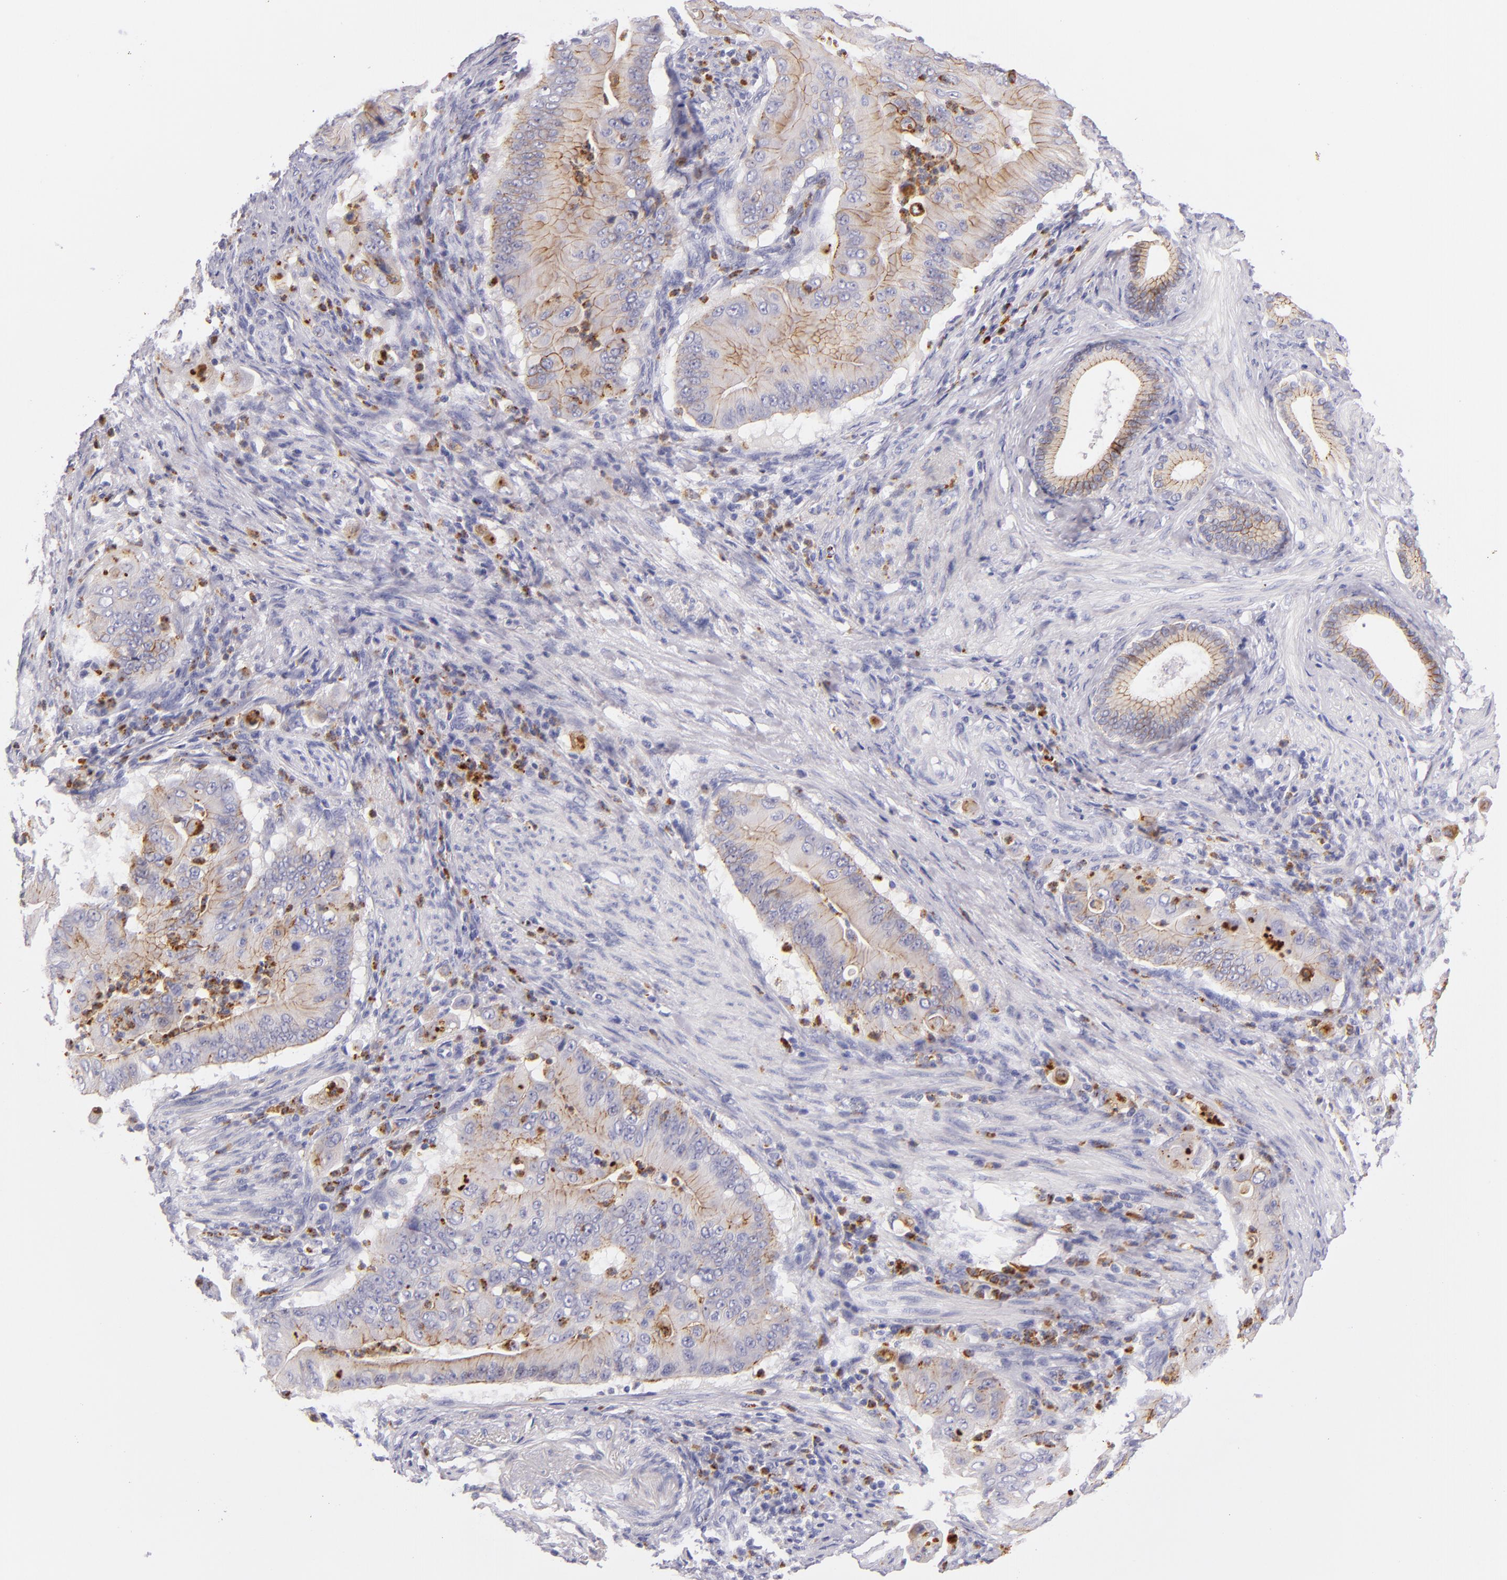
{"staining": {"intensity": "moderate", "quantity": "25%-75%", "location": "cytoplasmic/membranous"}, "tissue": "pancreatic cancer", "cell_type": "Tumor cells", "image_type": "cancer", "snomed": [{"axis": "morphology", "description": "Adenocarcinoma, NOS"}, {"axis": "topography", "description": "Pancreas"}], "caption": "Protein staining shows moderate cytoplasmic/membranous expression in about 25%-75% of tumor cells in adenocarcinoma (pancreatic).", "gene": "CDH3", "patient": {"sex": "male", "age": 62}}